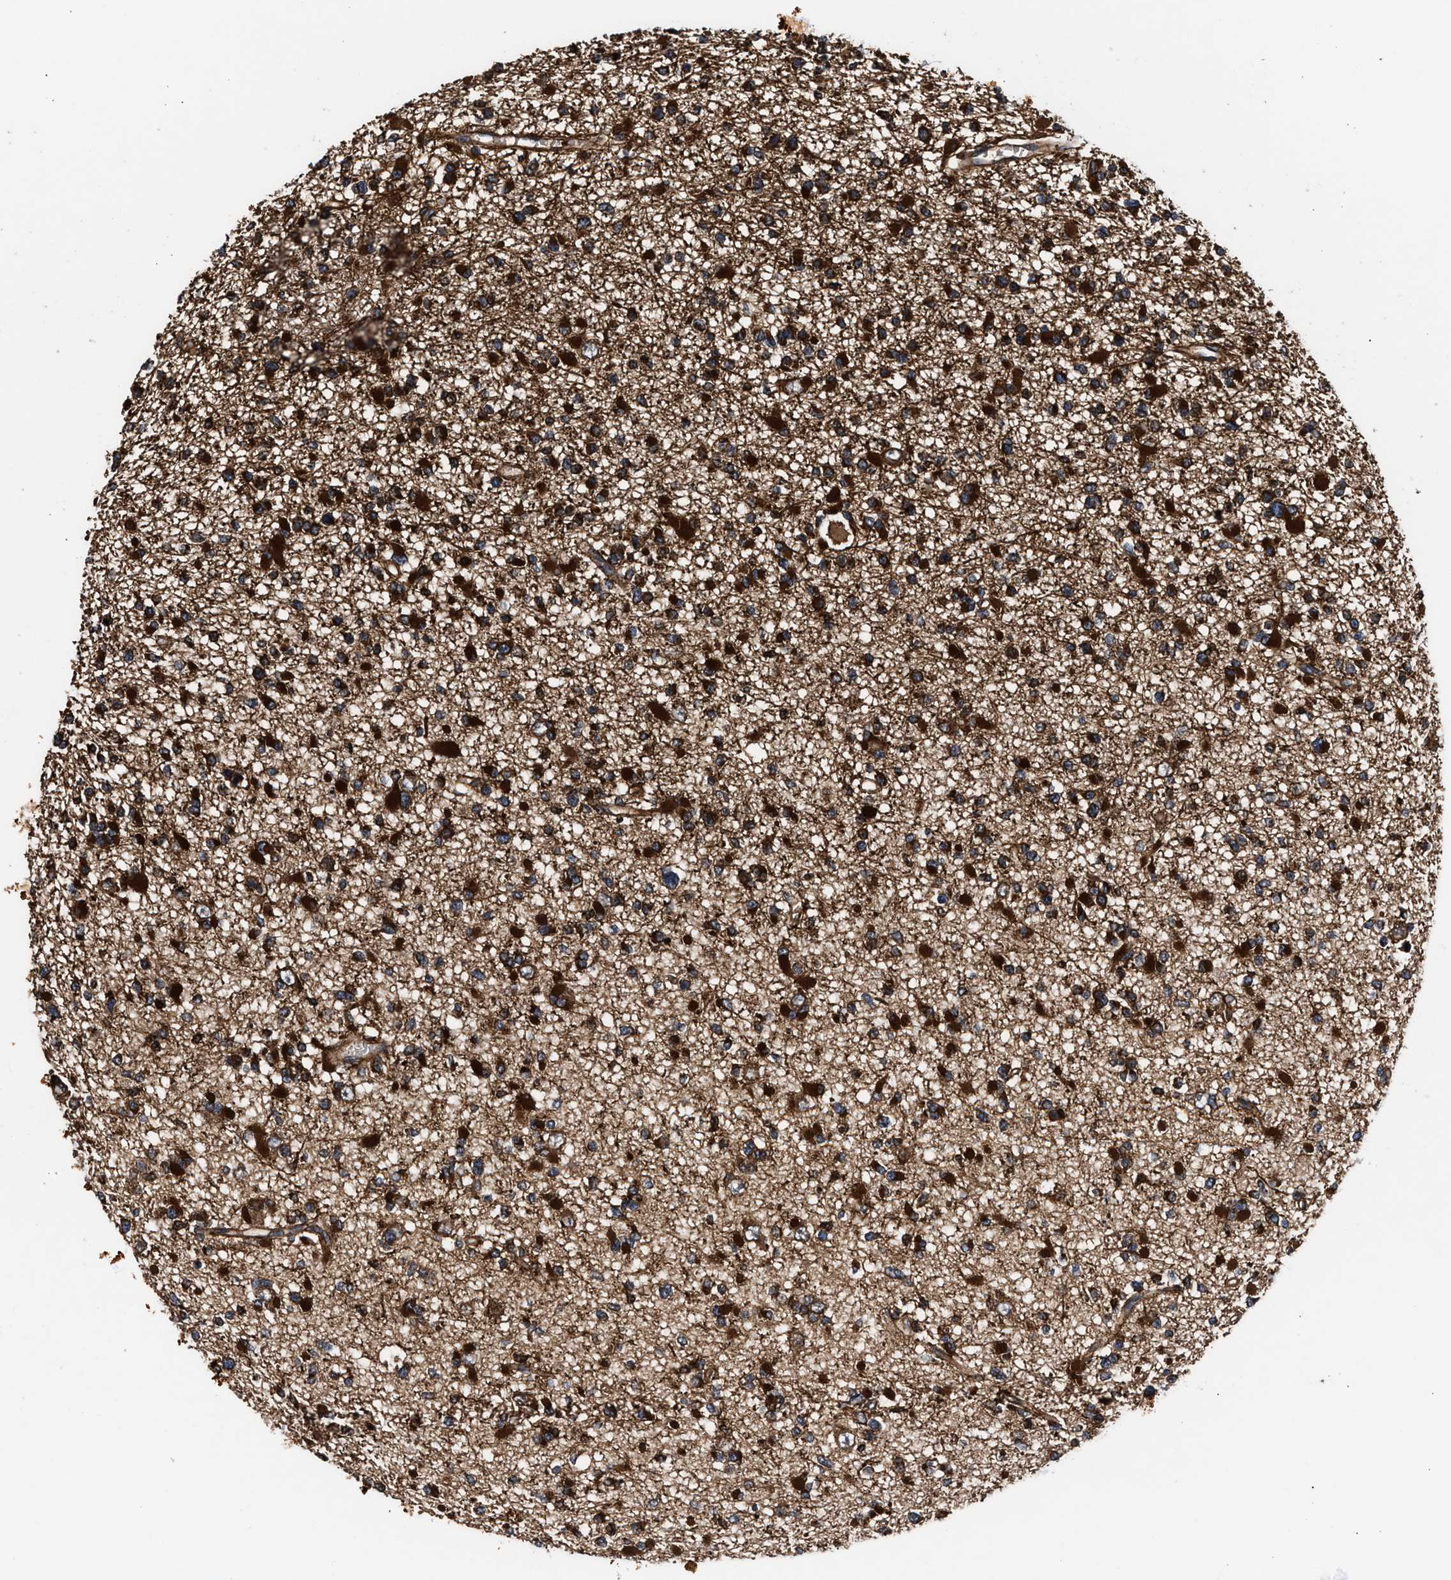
{"staining": {"intensity": "strong", "quantity": ">75%", "location": "cytoplasmic/membranous"}, "tissue": "glioma", "cell_type": "Tumor cells", "image_type": "cancer", "snomed": [{"axis": "morphology", "description": "Glioma, malignant, Low grade"}, {"axis": "topography", "description": "Brain"}], "caption": "Immunohistochemical staining of human malignant low-grade glioma demonstrates strong cytoplasmic/membranous protein expression in approximately >75% of tumor cells.", "gene": "KYAT1", "patient": {"sex": "female", "age": 22}}